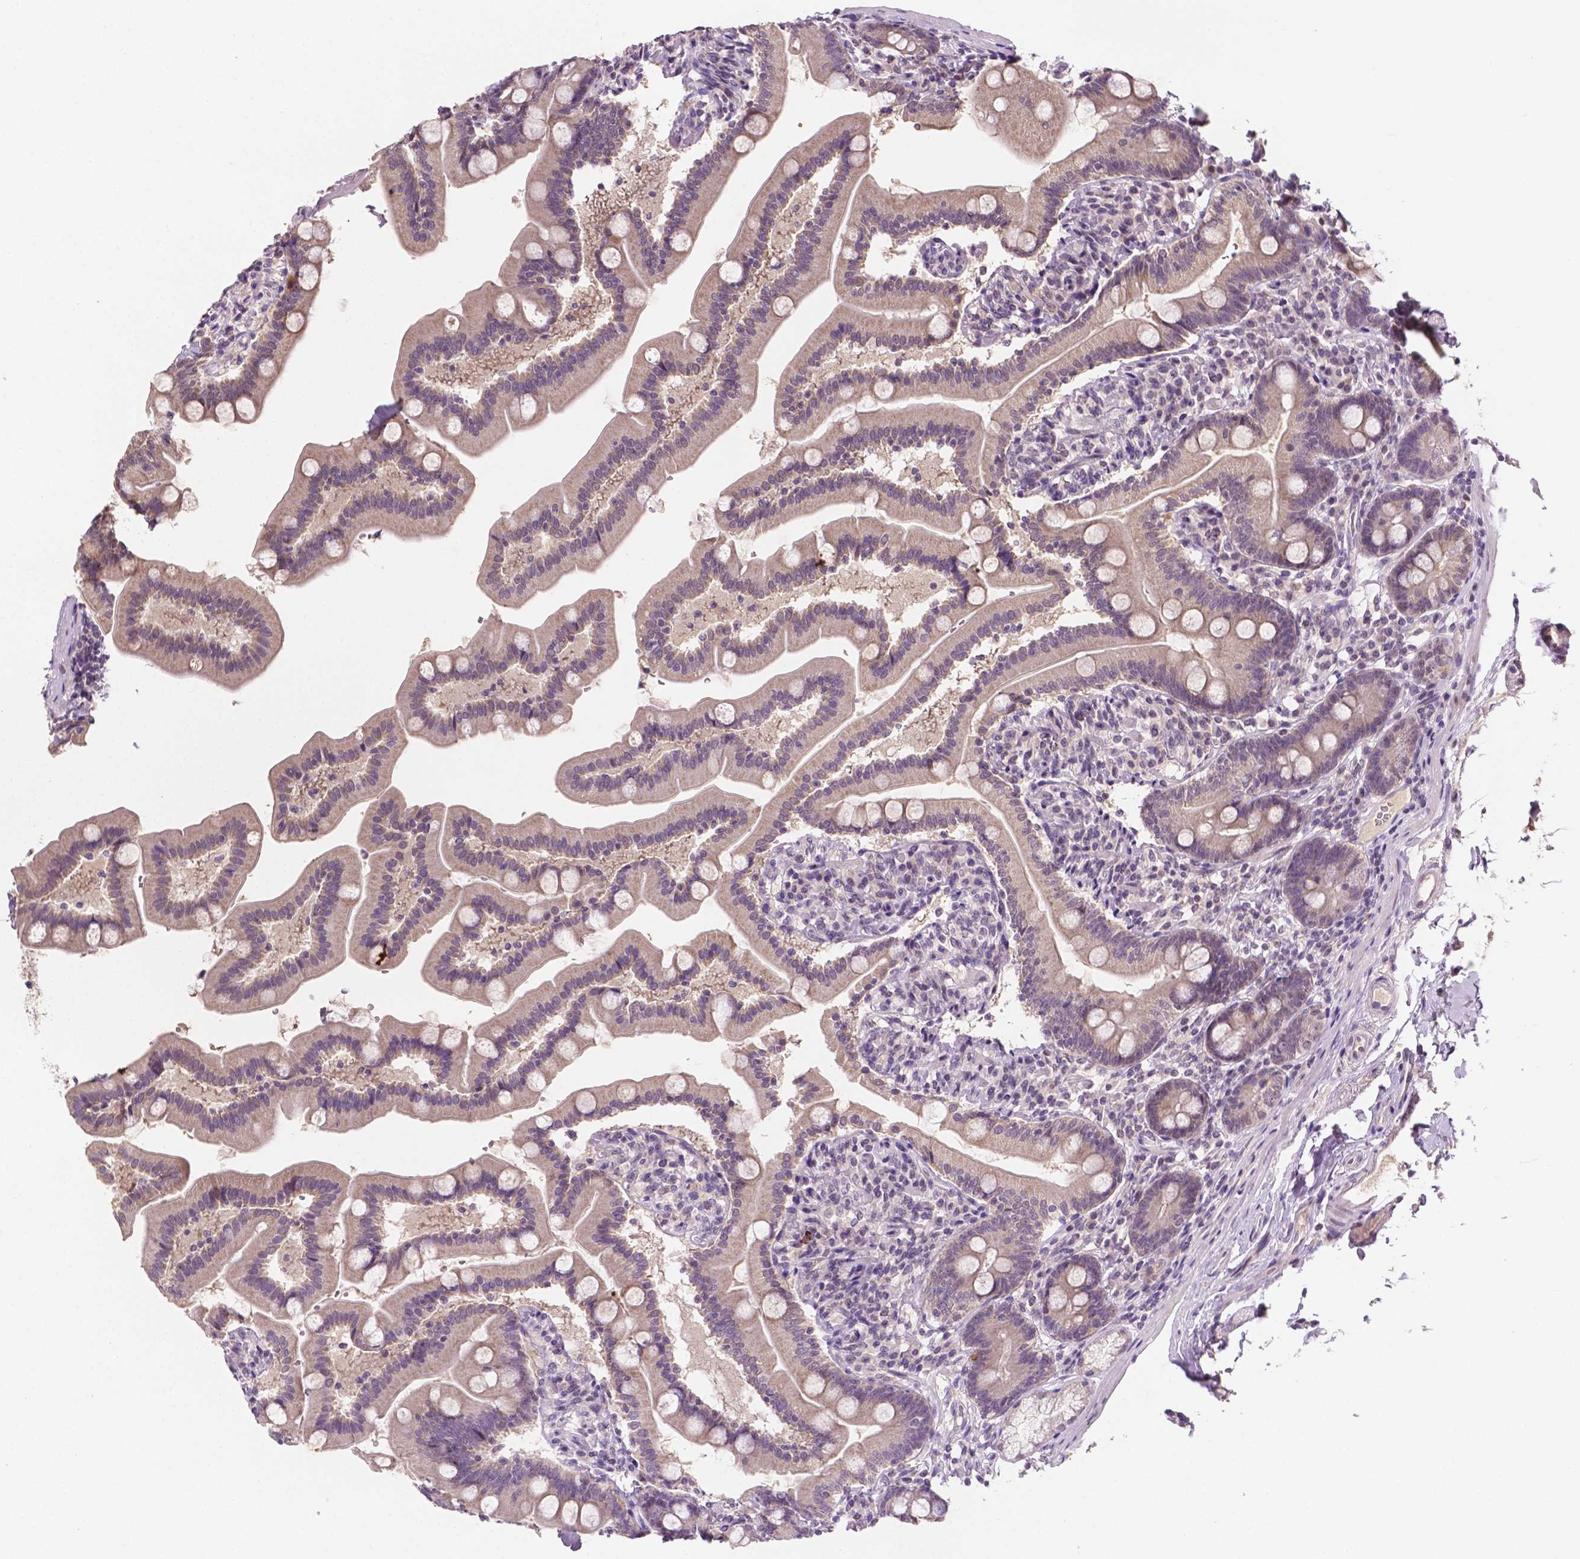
{"staining": {"intensity": "weak", "quantity": ">75%", "location": "cytoplasmic/membranous"}, "tissue": "duodenum", "cell_type": "Glandular cells", "image_type": "normal", "snomed": [{"axis": "morphology", "description": "Normal tissue, NOS"}, {"axis": "topography", "description": "Duodenum"}], "caption": "Duodenum stained with IHC displays weak cytoplasmic/membranous positivity in about >75% of glandular cells.", "gene": "MROH6", "patient": {"sex": "female", "age": 67}}